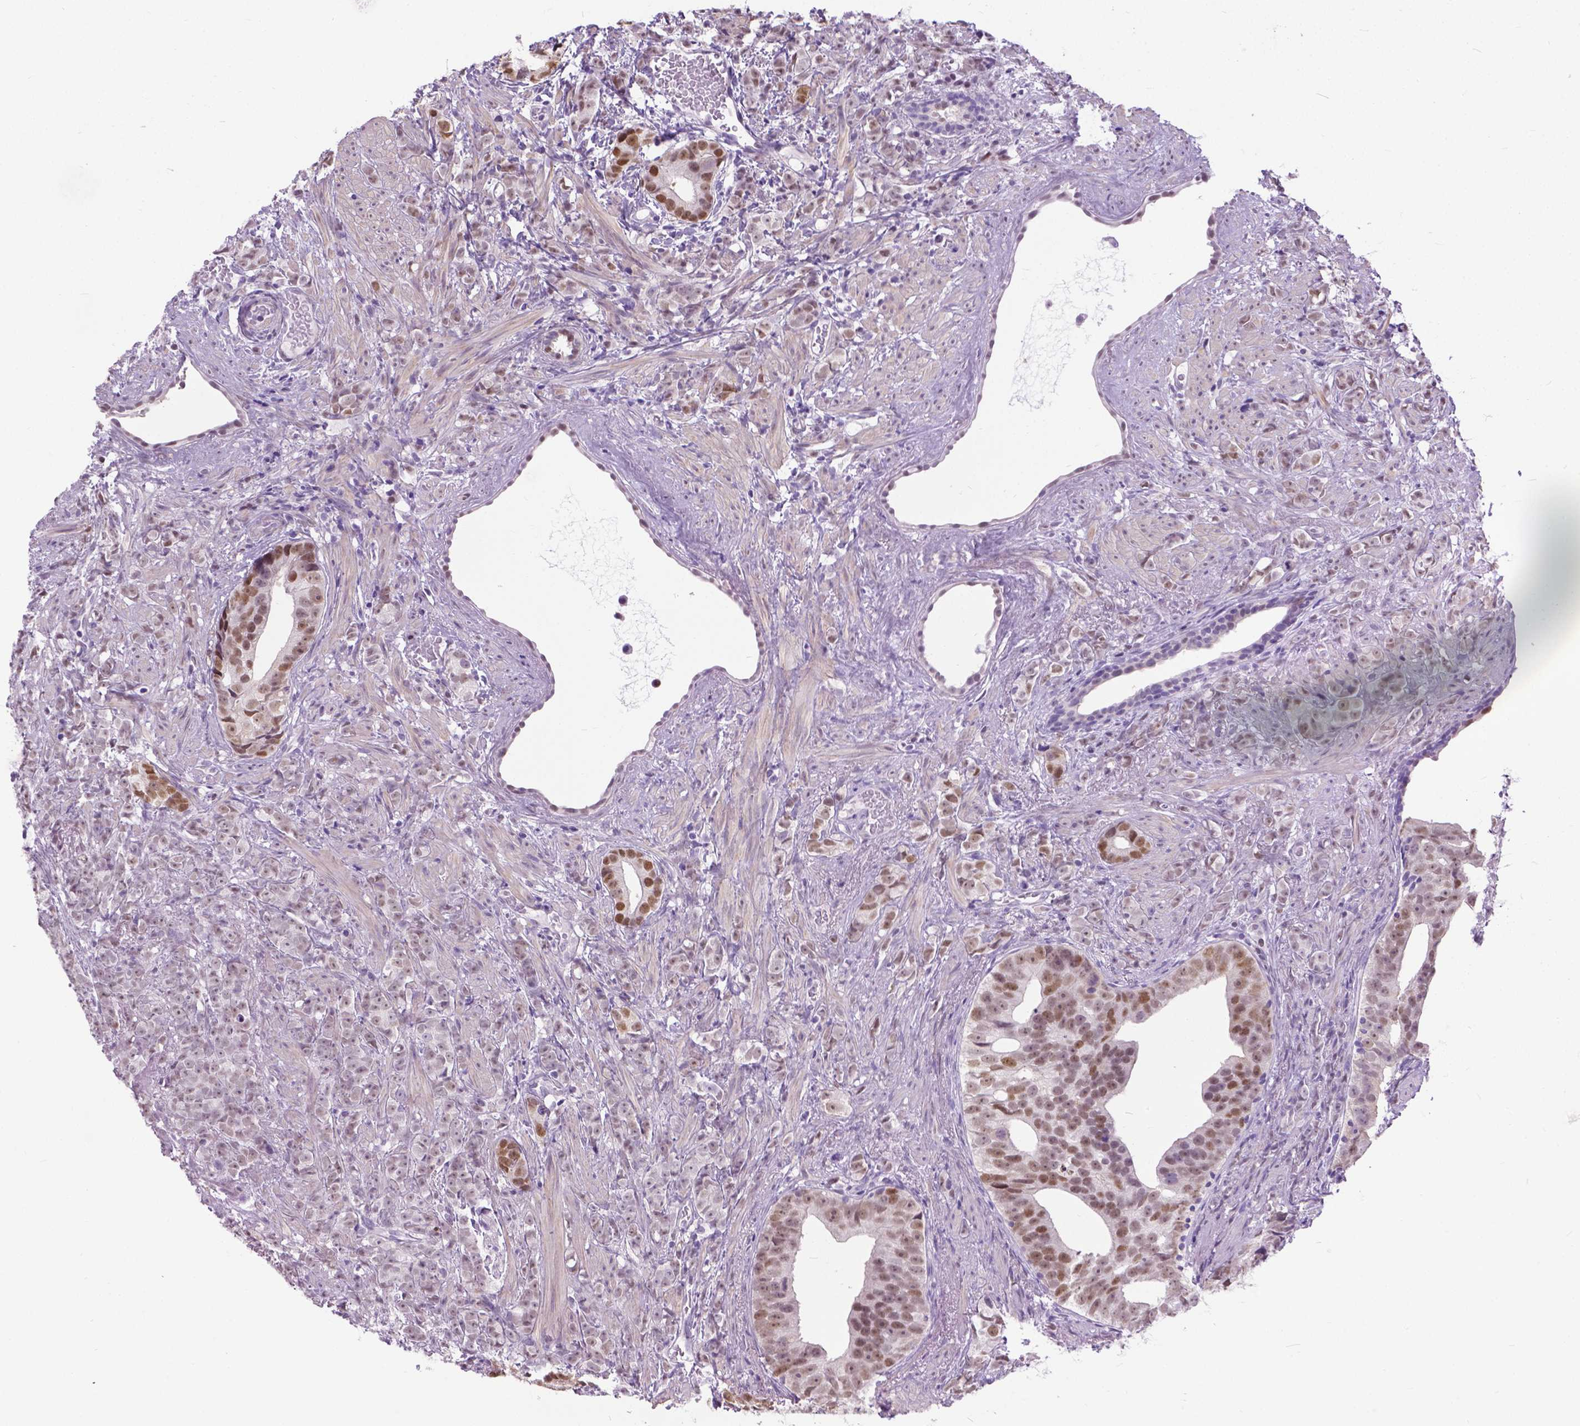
{"staining": {"intensity": "moderate", "quantity": ">75%", "location": "nuclear"}, "tissue": "prostate cancer", "cell_type": "Tumor cells", "image_type": "cancer", "snomed": [{"axis": "morphology", "description": "Adenocarcinoma, High grade"}, {"axis": "topography", "description": "Prostate"}], "caption": "This is an image of immunohistochemistry (IHC) staining of prostate cancer (high-grade adenocarcinoma), which shows moderate staining in the nuclear of tumor cells.", "gene": "APCDD1L", "patient": {"sex": "male", "age": 81}}